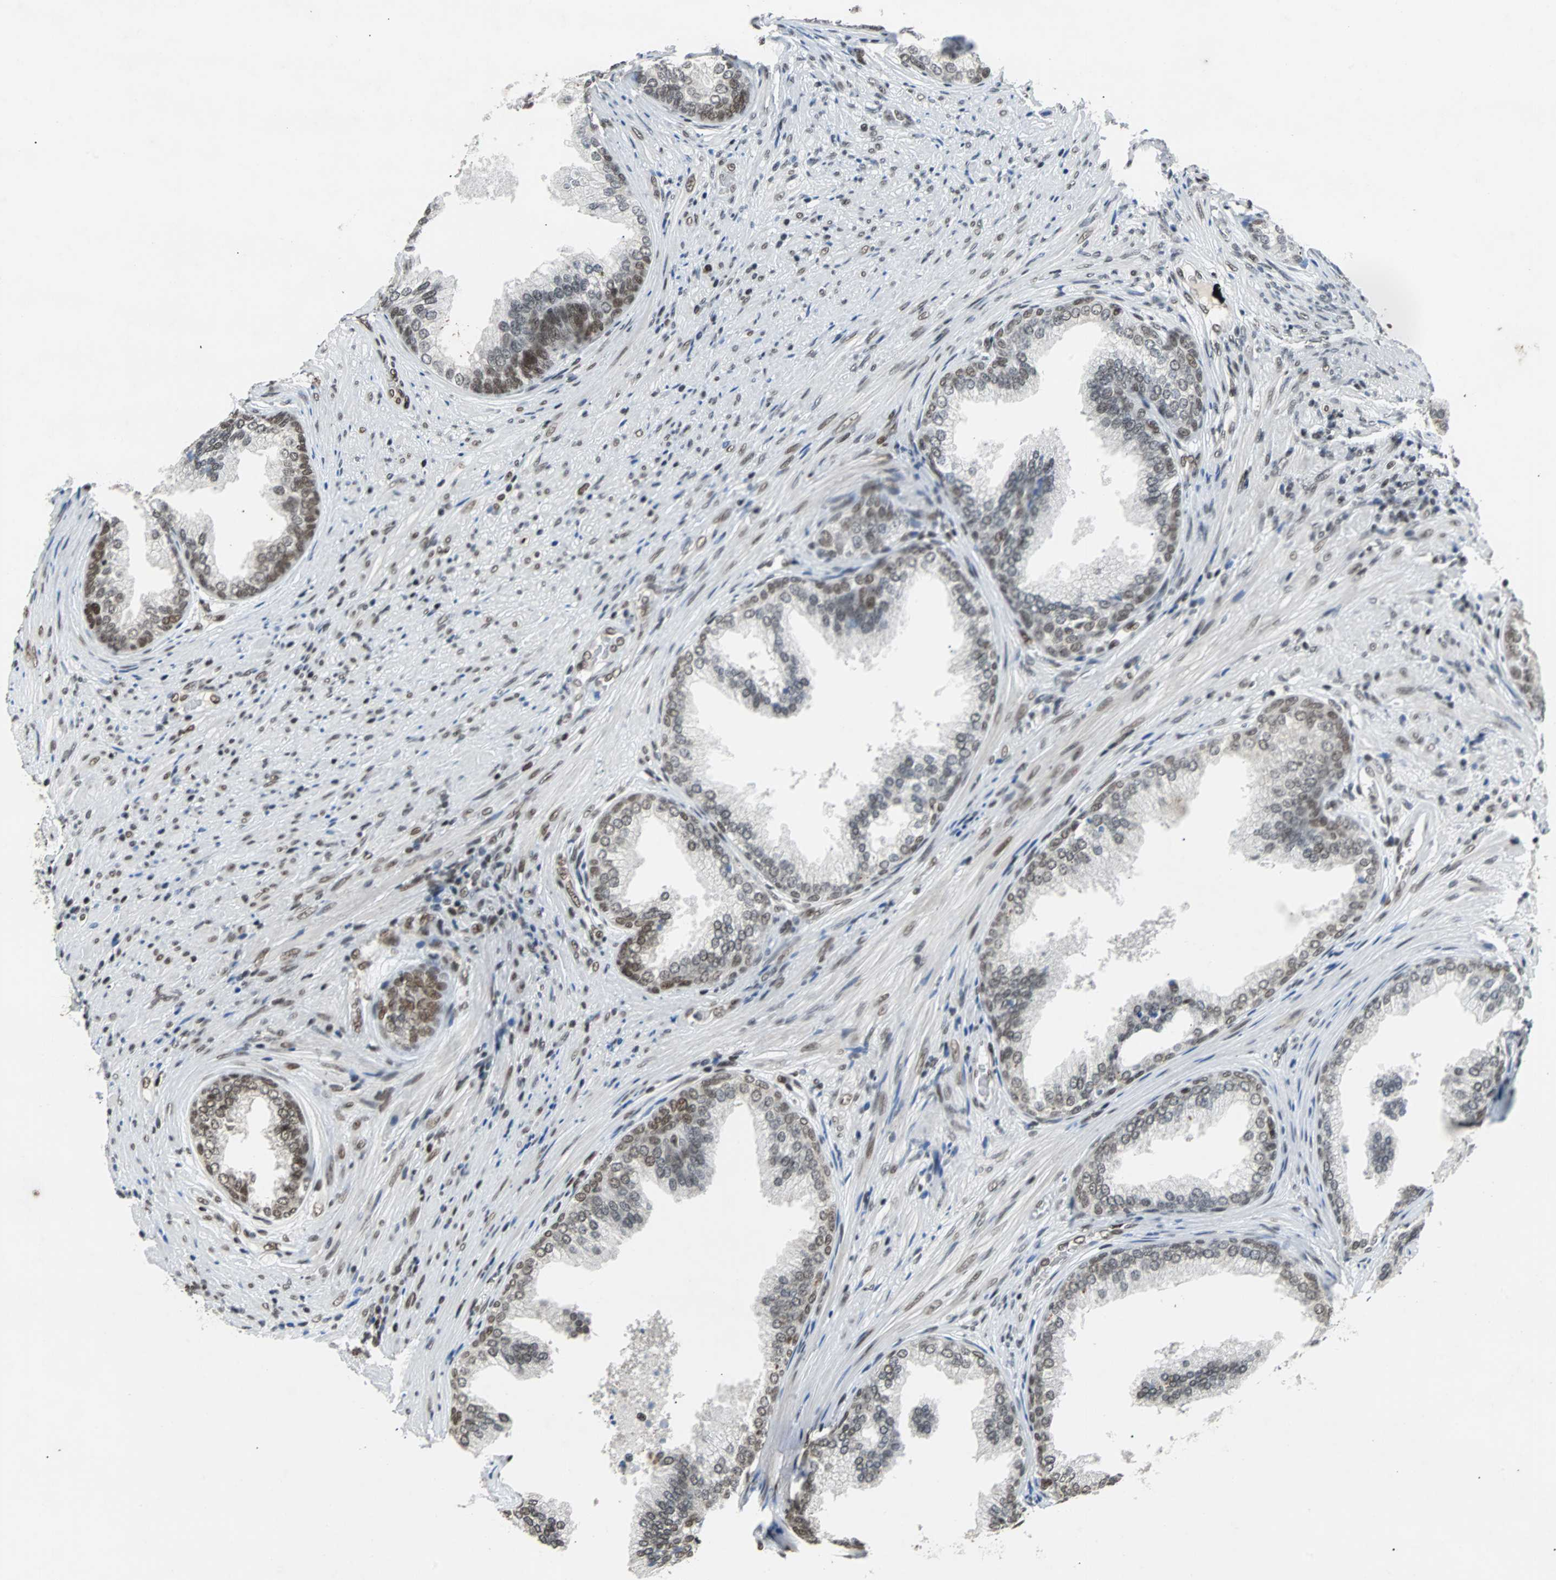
{"staining": {"intensity": "moderate", "quantity": "<25%", "location": "cytoplasmic/membranous,nuclear"}, "tissue": "prostate", "cell_type": "Glandular cells", "image_type": "normal", "snomed": [{"axis": "morphology", "description": "Normal tissue, NOS"}, {"axis": "topography", "description": "Prostate"}], "caption": "A micrograph of human prostate stained for a protein displays moderate cytoplasmic/membranous,nuclear brown staining in glandular cells.", "gene": "GATAD2A", "patient": {"sex": "male", "age": 76}}